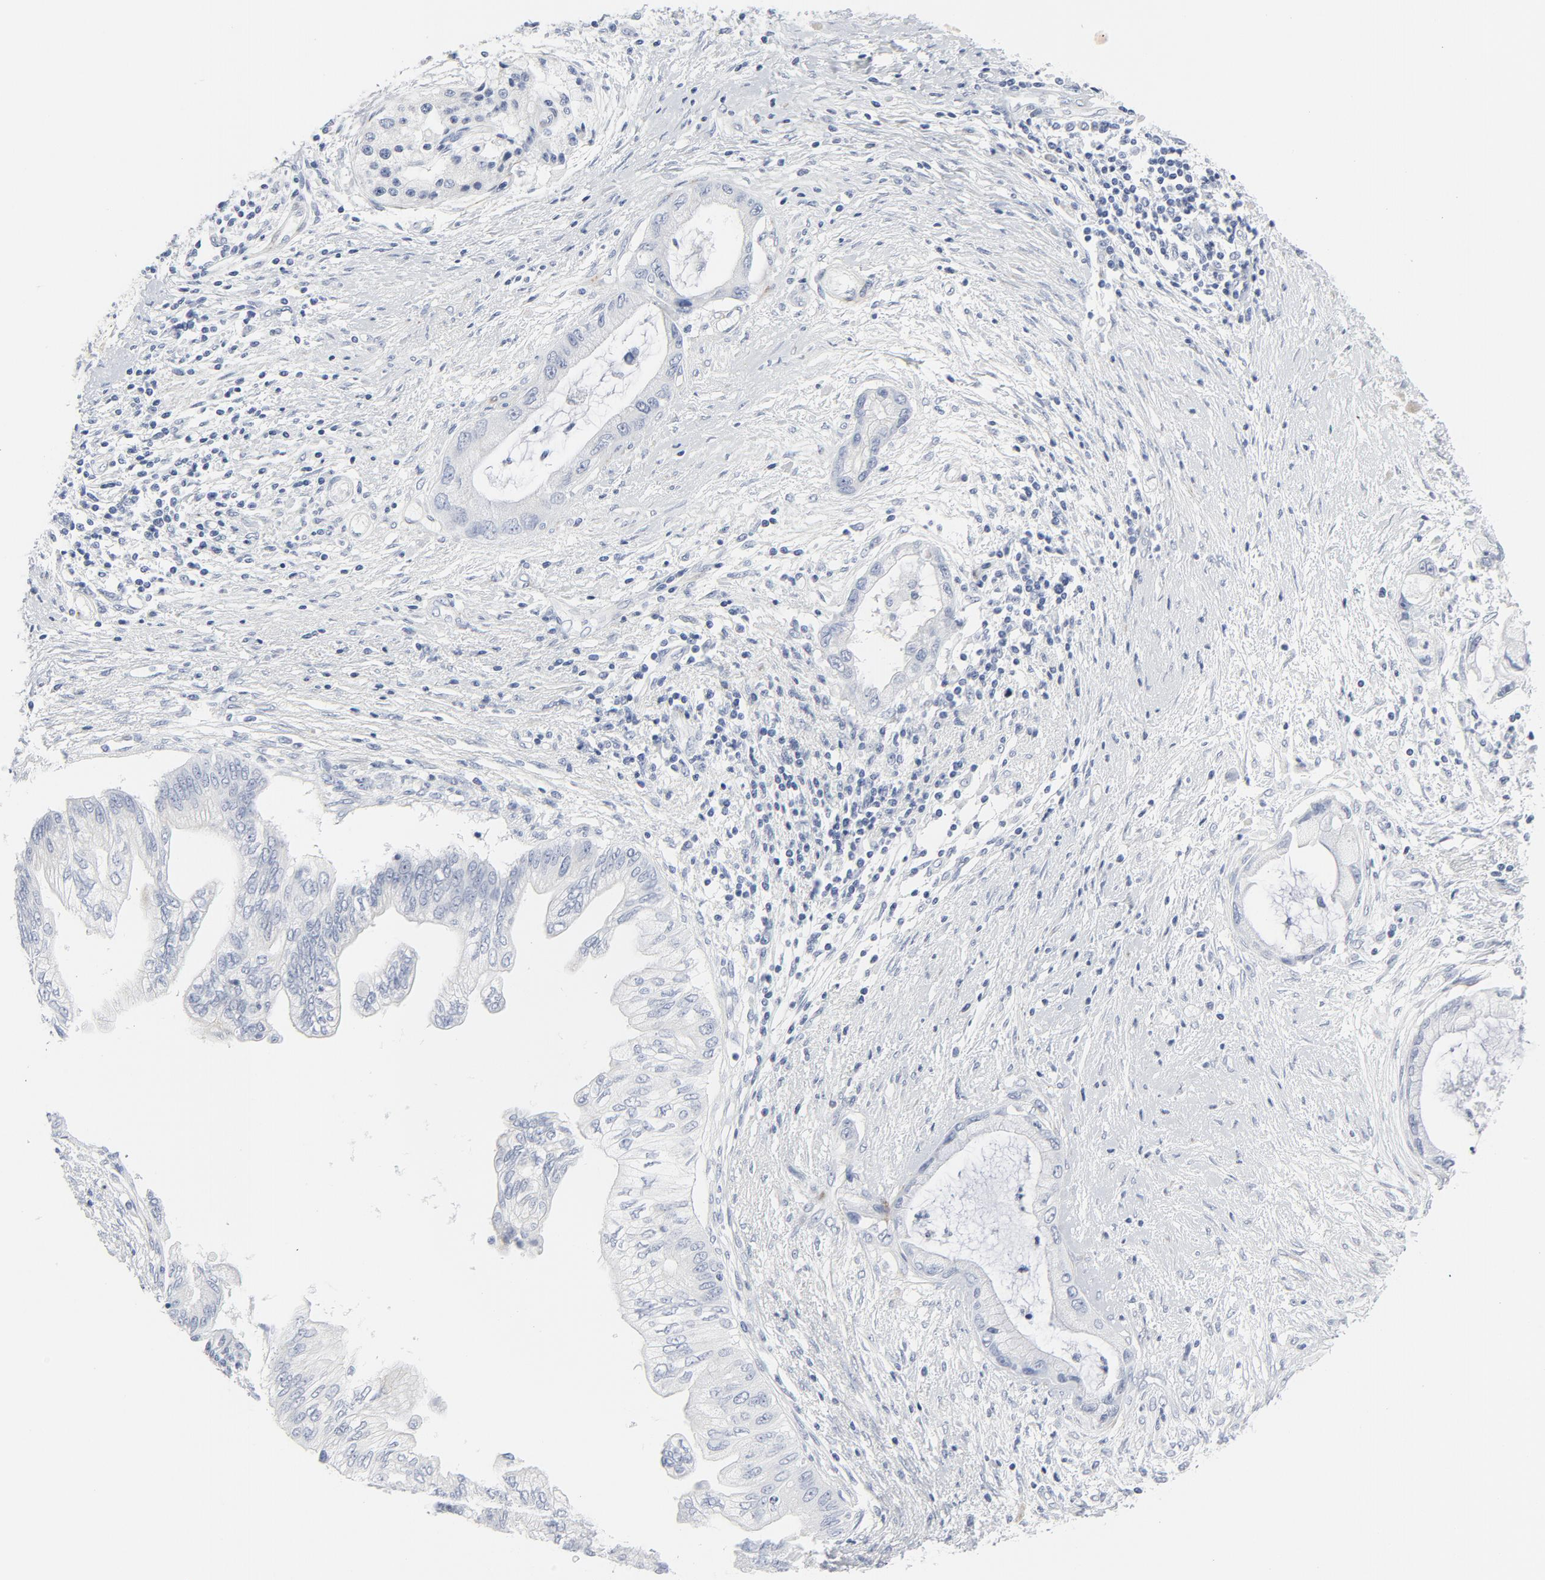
{"staining": {"intensity": "negative", "quantity": "none", "location": "none"}, "tissue": "pancreatic cancer", "cell_type": "Tumor cells", "image_type": "cancer", "snomed": [{"axis": "morphology", "description": "Adenocarcinoma, NOS"}, {"axis": "topography", "description": "Pancreas"}], "caption": "A histopathology image of pancreatic adenocarcinoma stained for a protein demonstrates no brown staining in tumor cells.", "gene": "TUBB1", "patient": {"sex": "female", "age": 59}}